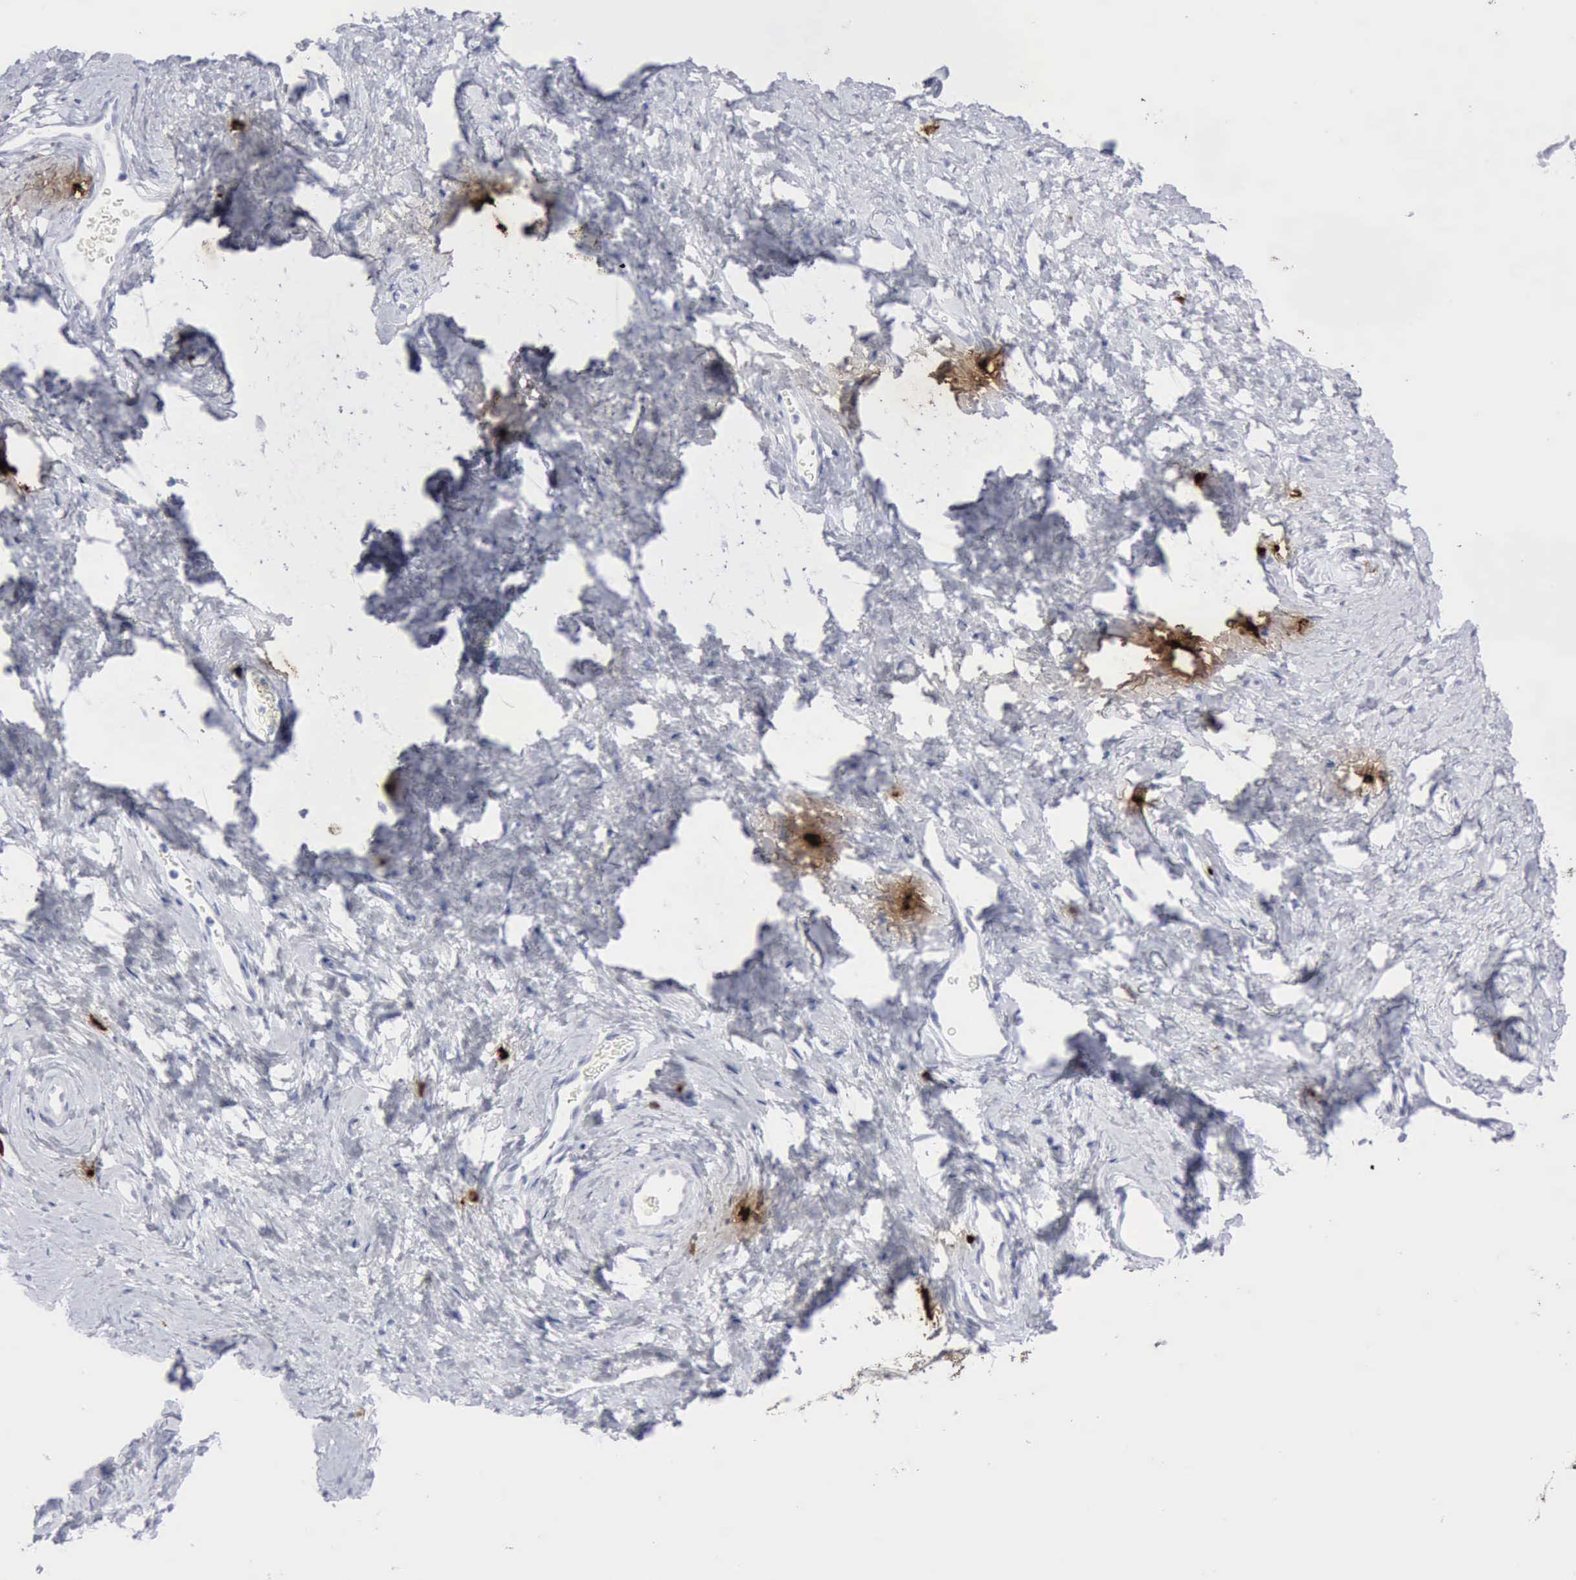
{"staining": {"intensity": "negative", "quantity": "none", "location": "none"}, "tissue": "vagina", "cell_type": "Squamous epithelial cells", "image_type": "normal", "snomed": [{"axis": "morphology", "description": "Normal tissue, NOS"}, {"axis": "topography", "description": "Vagina"}], "caption": "The image demonstrates no staining of squamous epithelial cells in unremarkable vagina.", "gene": "CMA1", "patient": {"sex": "female", "age": 61}}